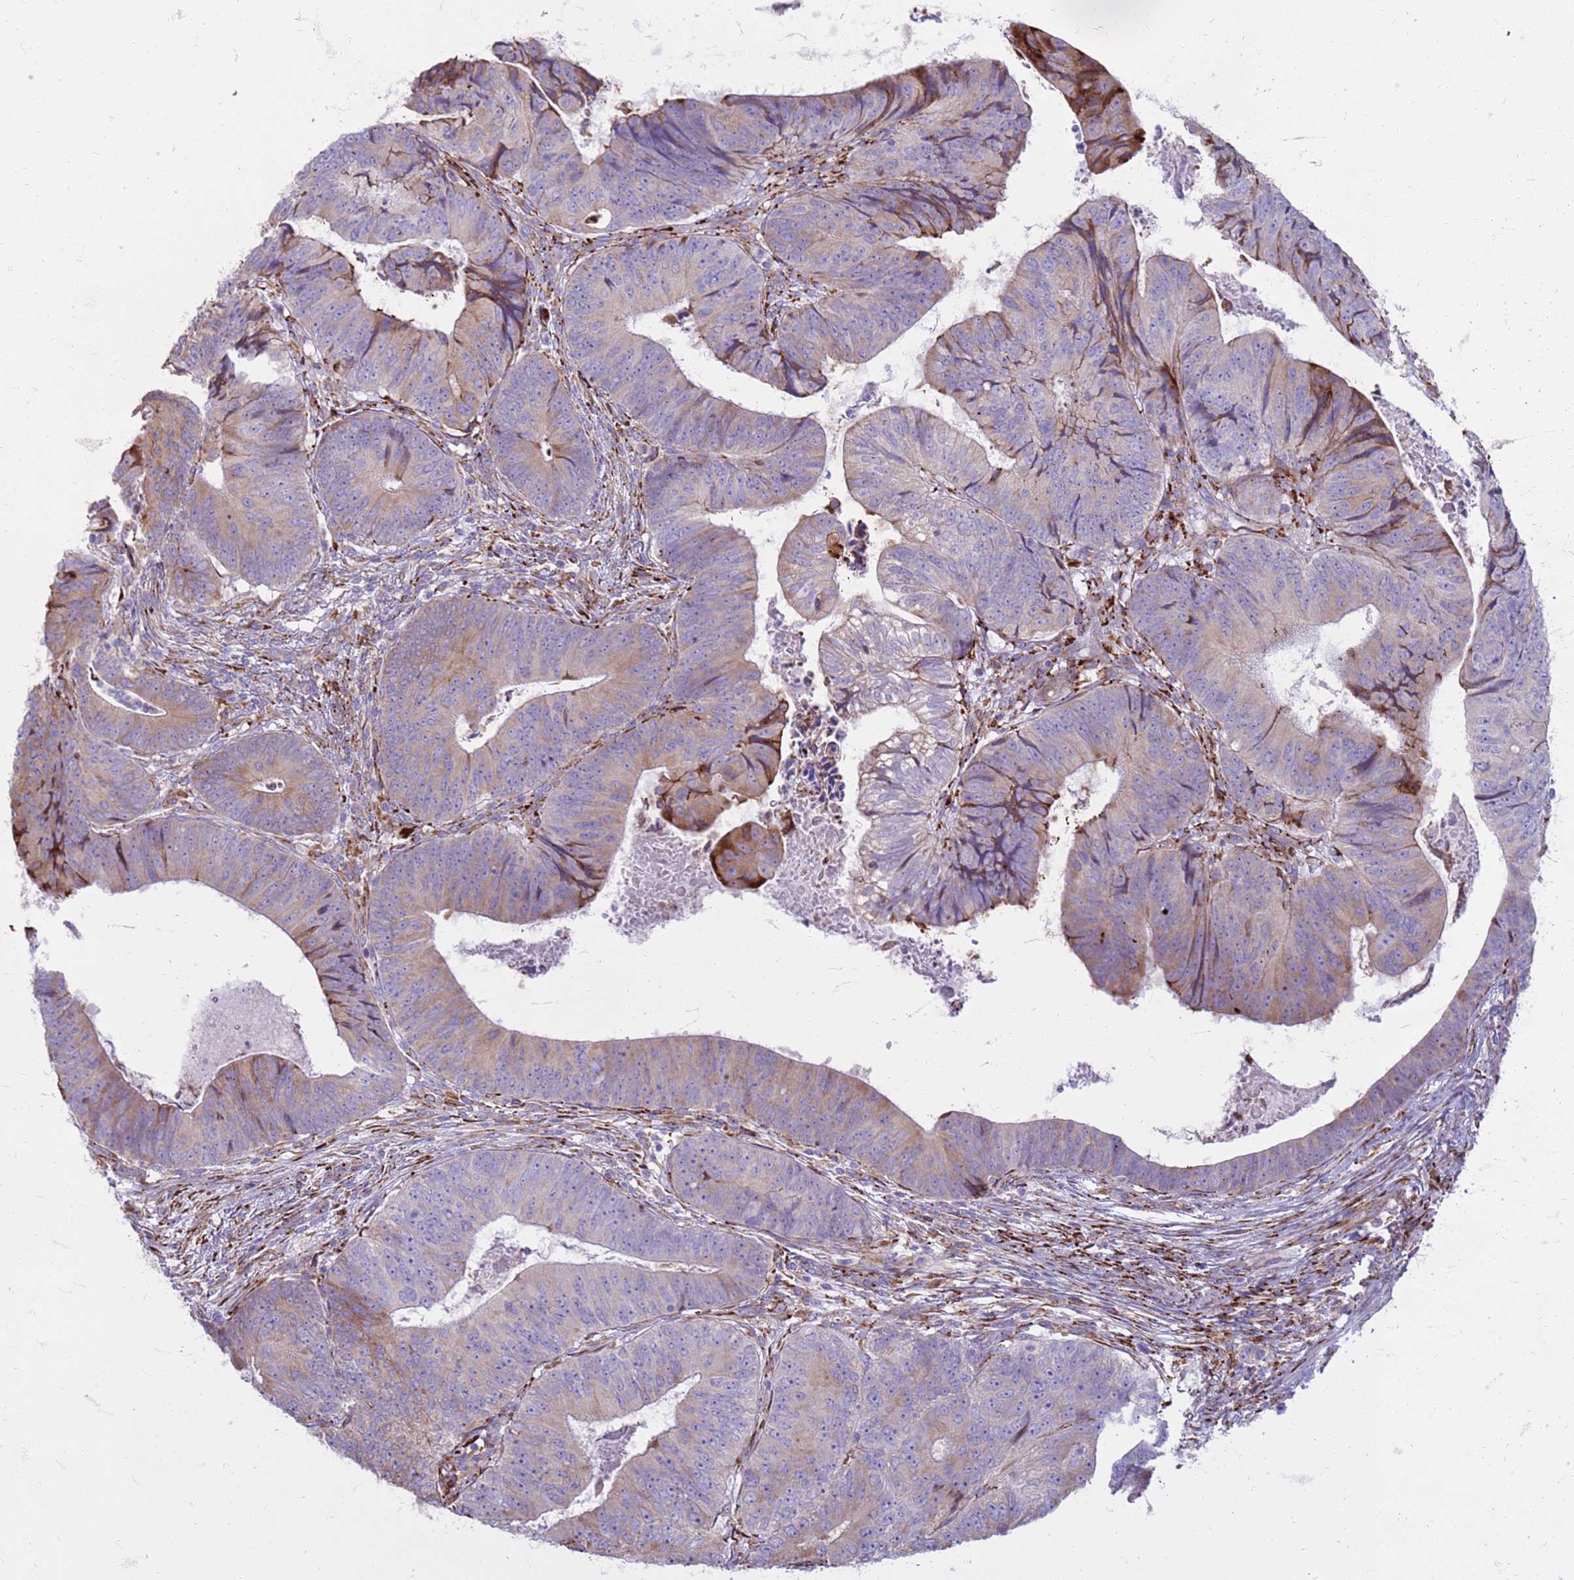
{"staining": {"intensity": "weak", "quantity": "25%-75%", "location": "cytoplasmic/membranous"}, "tissue": "colorectal cancer", "cell_type": "Tumor cells", "image_type": "cancer", "snomed": [{"axis": "morphology", "description": "Adenocarcinoma, NOS"}, {"axis": "topography", "description": "Colon"}], "caption": "DAB (3,3'-diaminobenzidine) immunohistochemical staining of human colorectal cancer reveals weak cytoplasmic/membranous protein staining in about 25%-75% of tumor cells.", "gene": "PDK3", "patient": {"sex": "female", "age": 67}}